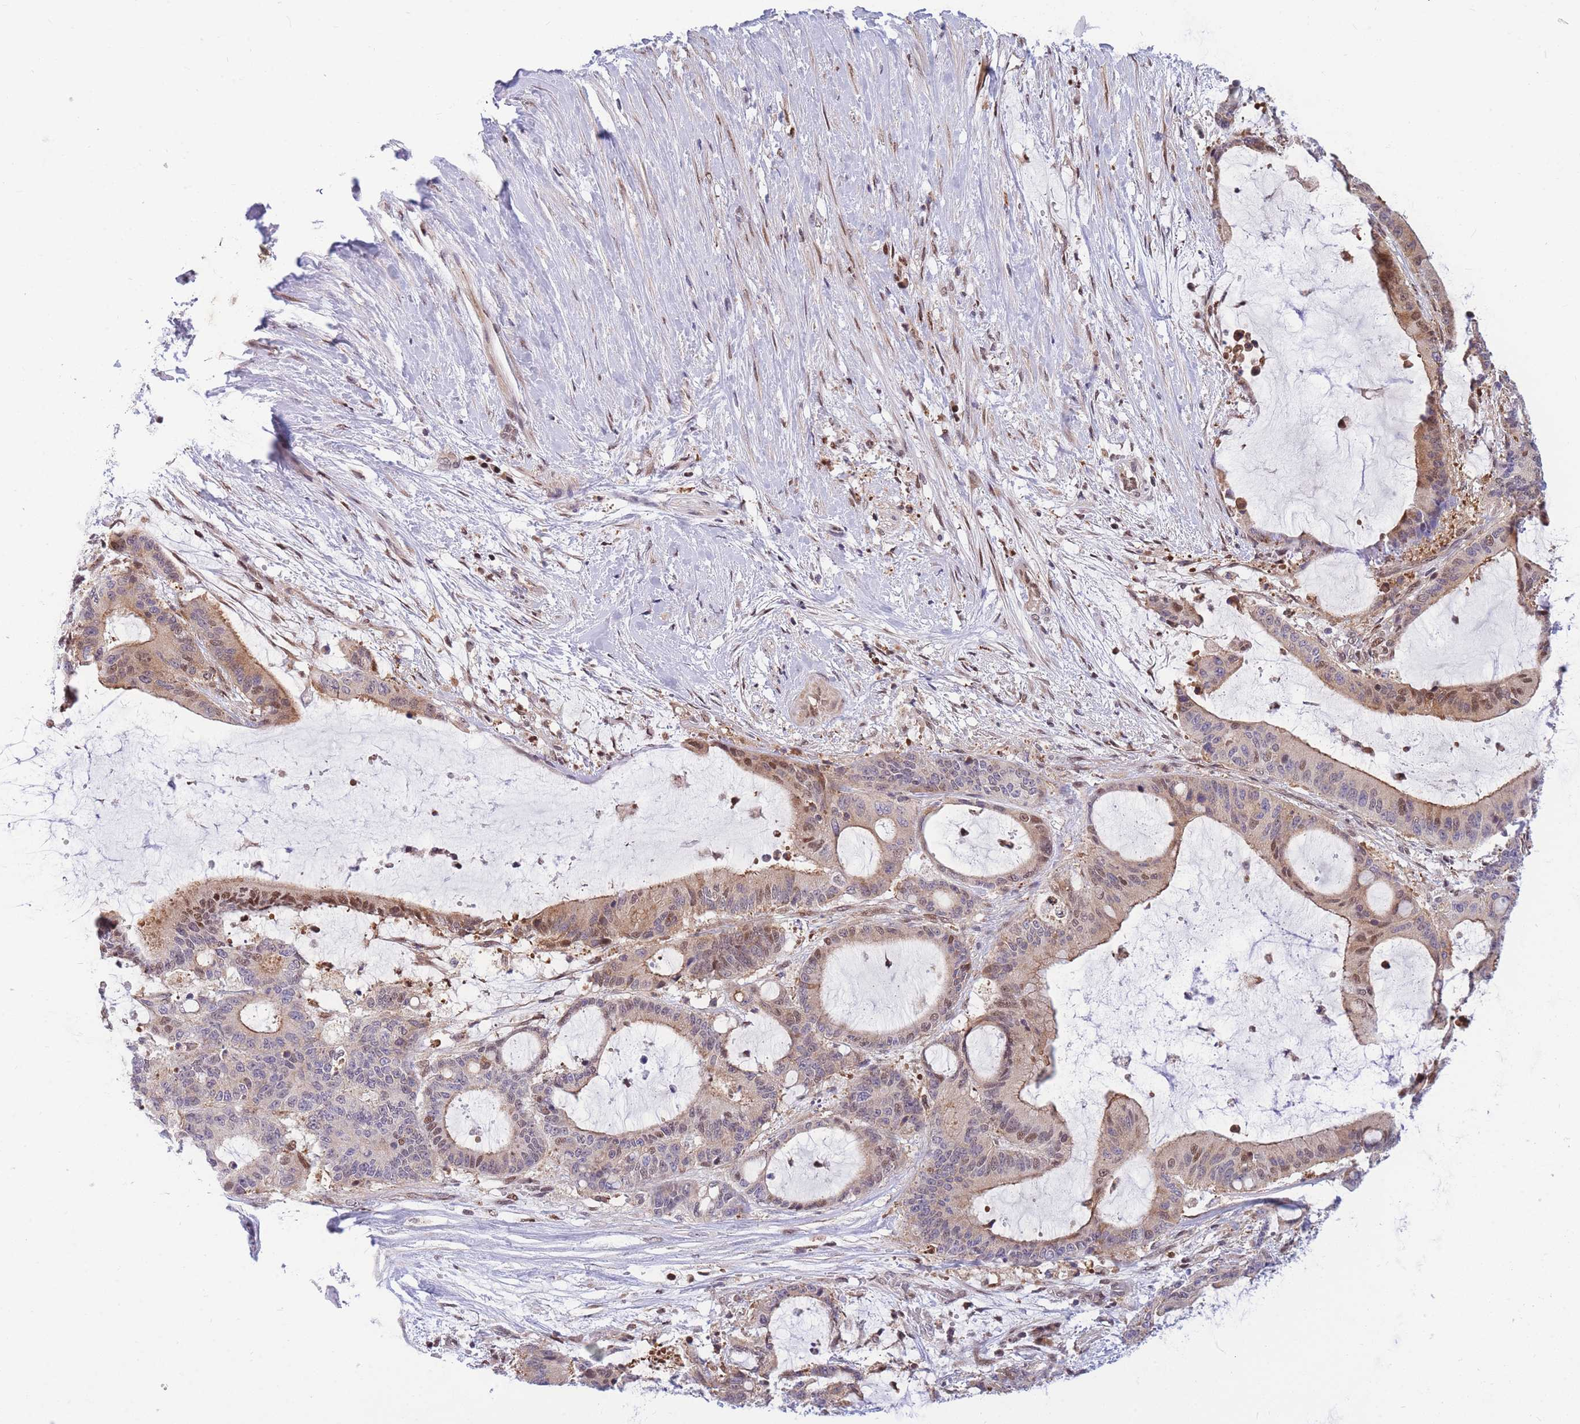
{"staining": {"intensity": "moderate", "quantity": "<25%", "location": "cytoplasmic/membranous,nuclear"}, "tissue": "liver cancer", "cell_type": "Tumor cells", "image_type": "cancer", "snomed": [{"axis": "morphology", "description": "Normal tissue, NOS"}, {"axis": "morphology", "description": "Cholangiocarcinoma"}, {"axis": "topography", "description": "Liver"}, {"axis": "topography", "description": "Peripheral nerve tissue"}], "caption": "Immunohistochemical staining of liver cancer (cholangiocarcinoma) exhibits low levels of moderate cytoplasmic/membranous and nuclear expression in approximately <25% of tumor cells.", "gene": "CRACD", "patient": {"sex": "female", "age": 73}}